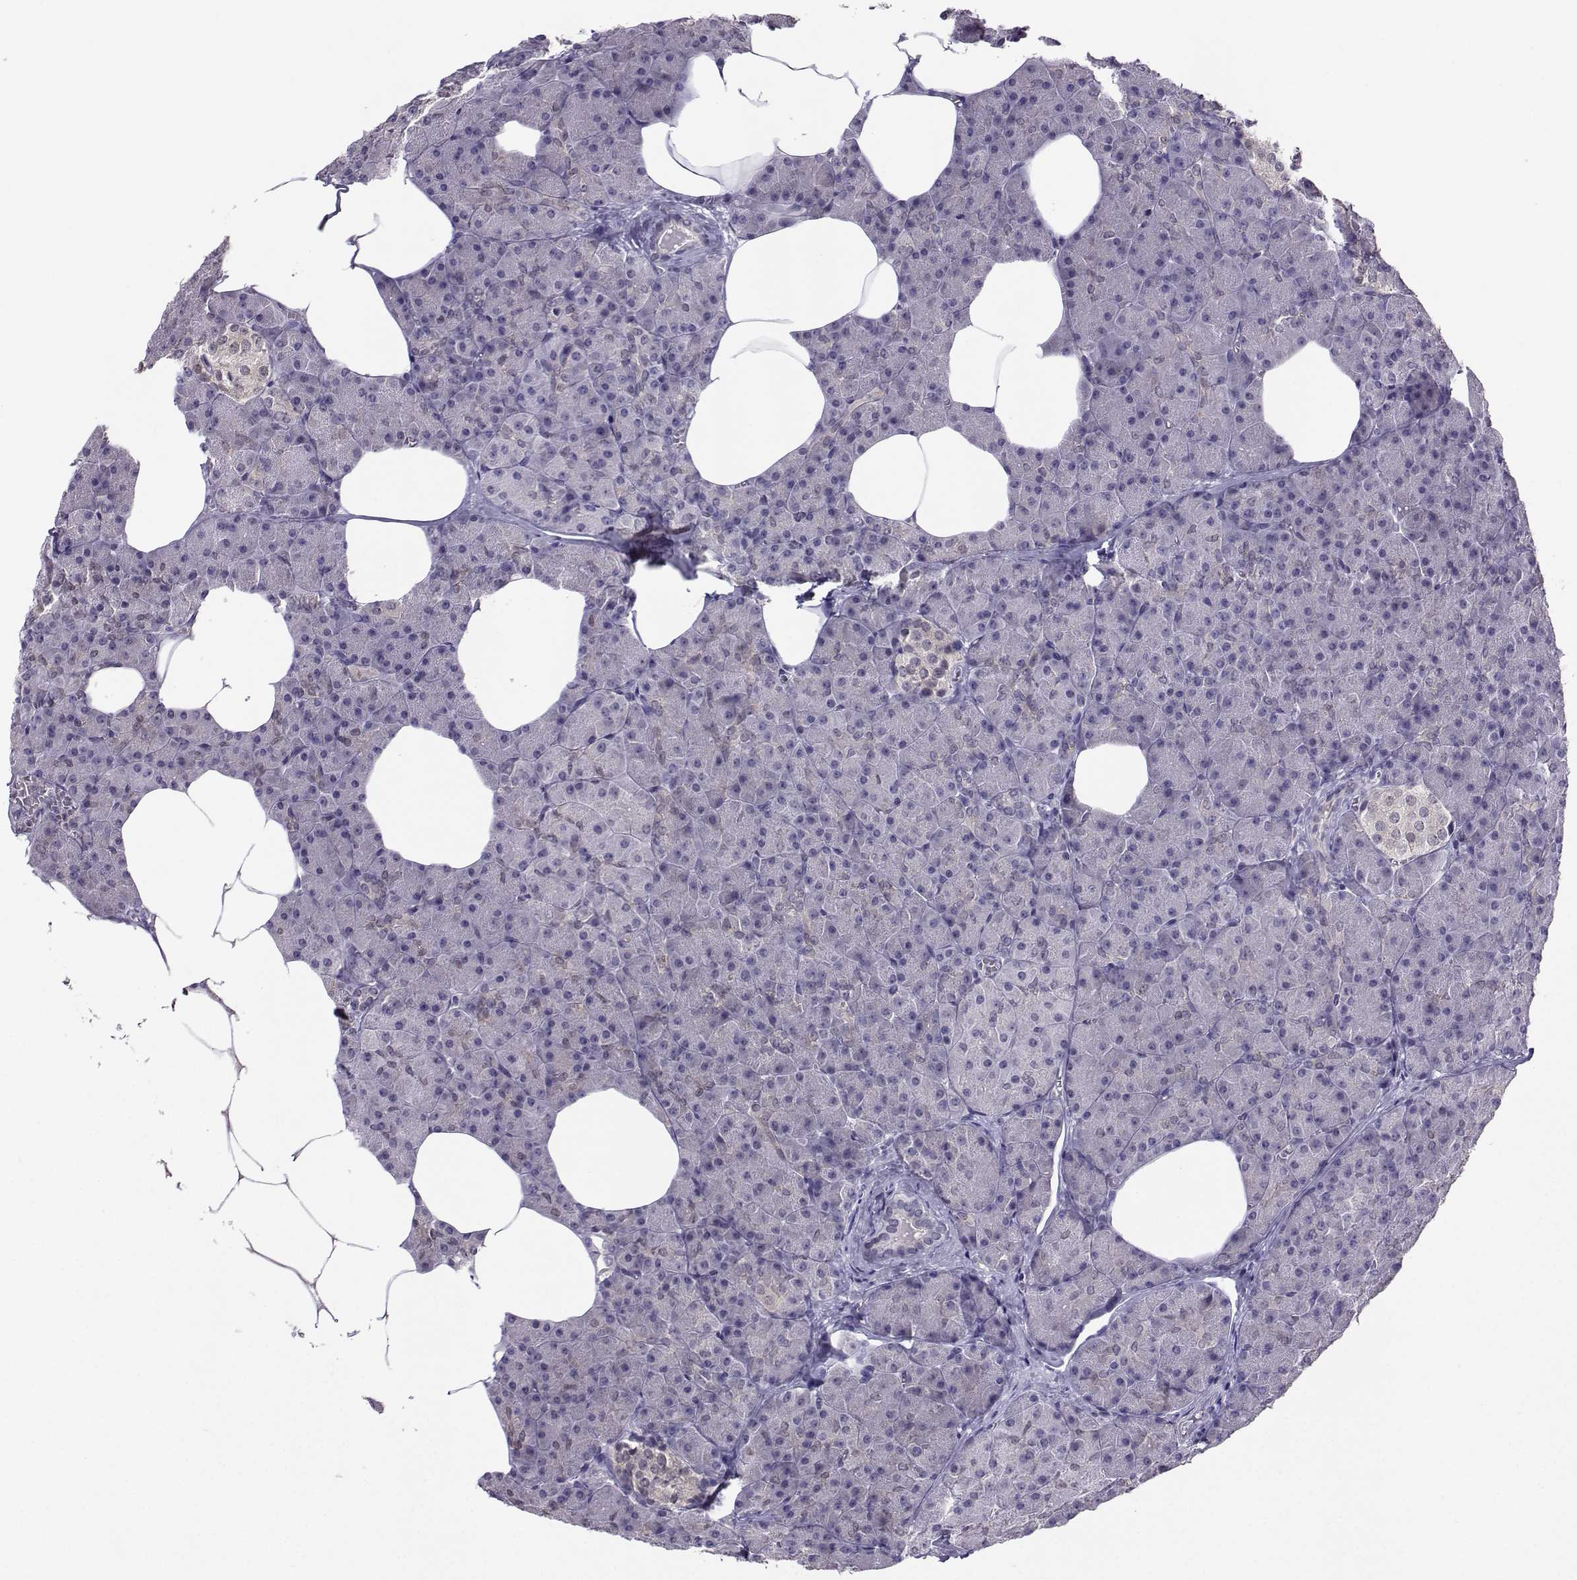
{"staining": {"intensity": "negative", "quantity": "none", "location": "none"}, "tissue": "pancreas", "cell_type": "Exocrine glandular cells", "image_type": "normal", "snomed": [{"axis": "morphology", "description": "Normal tissue, NOS"}, {"axis": "topography", "description": "Pancreas"}], "caption": "Pancreas stained for a protein using IHC displays no expression exocrine glandular cells.", "gene": "PGK1", "patient": {"sex": "female", "age": 45}}